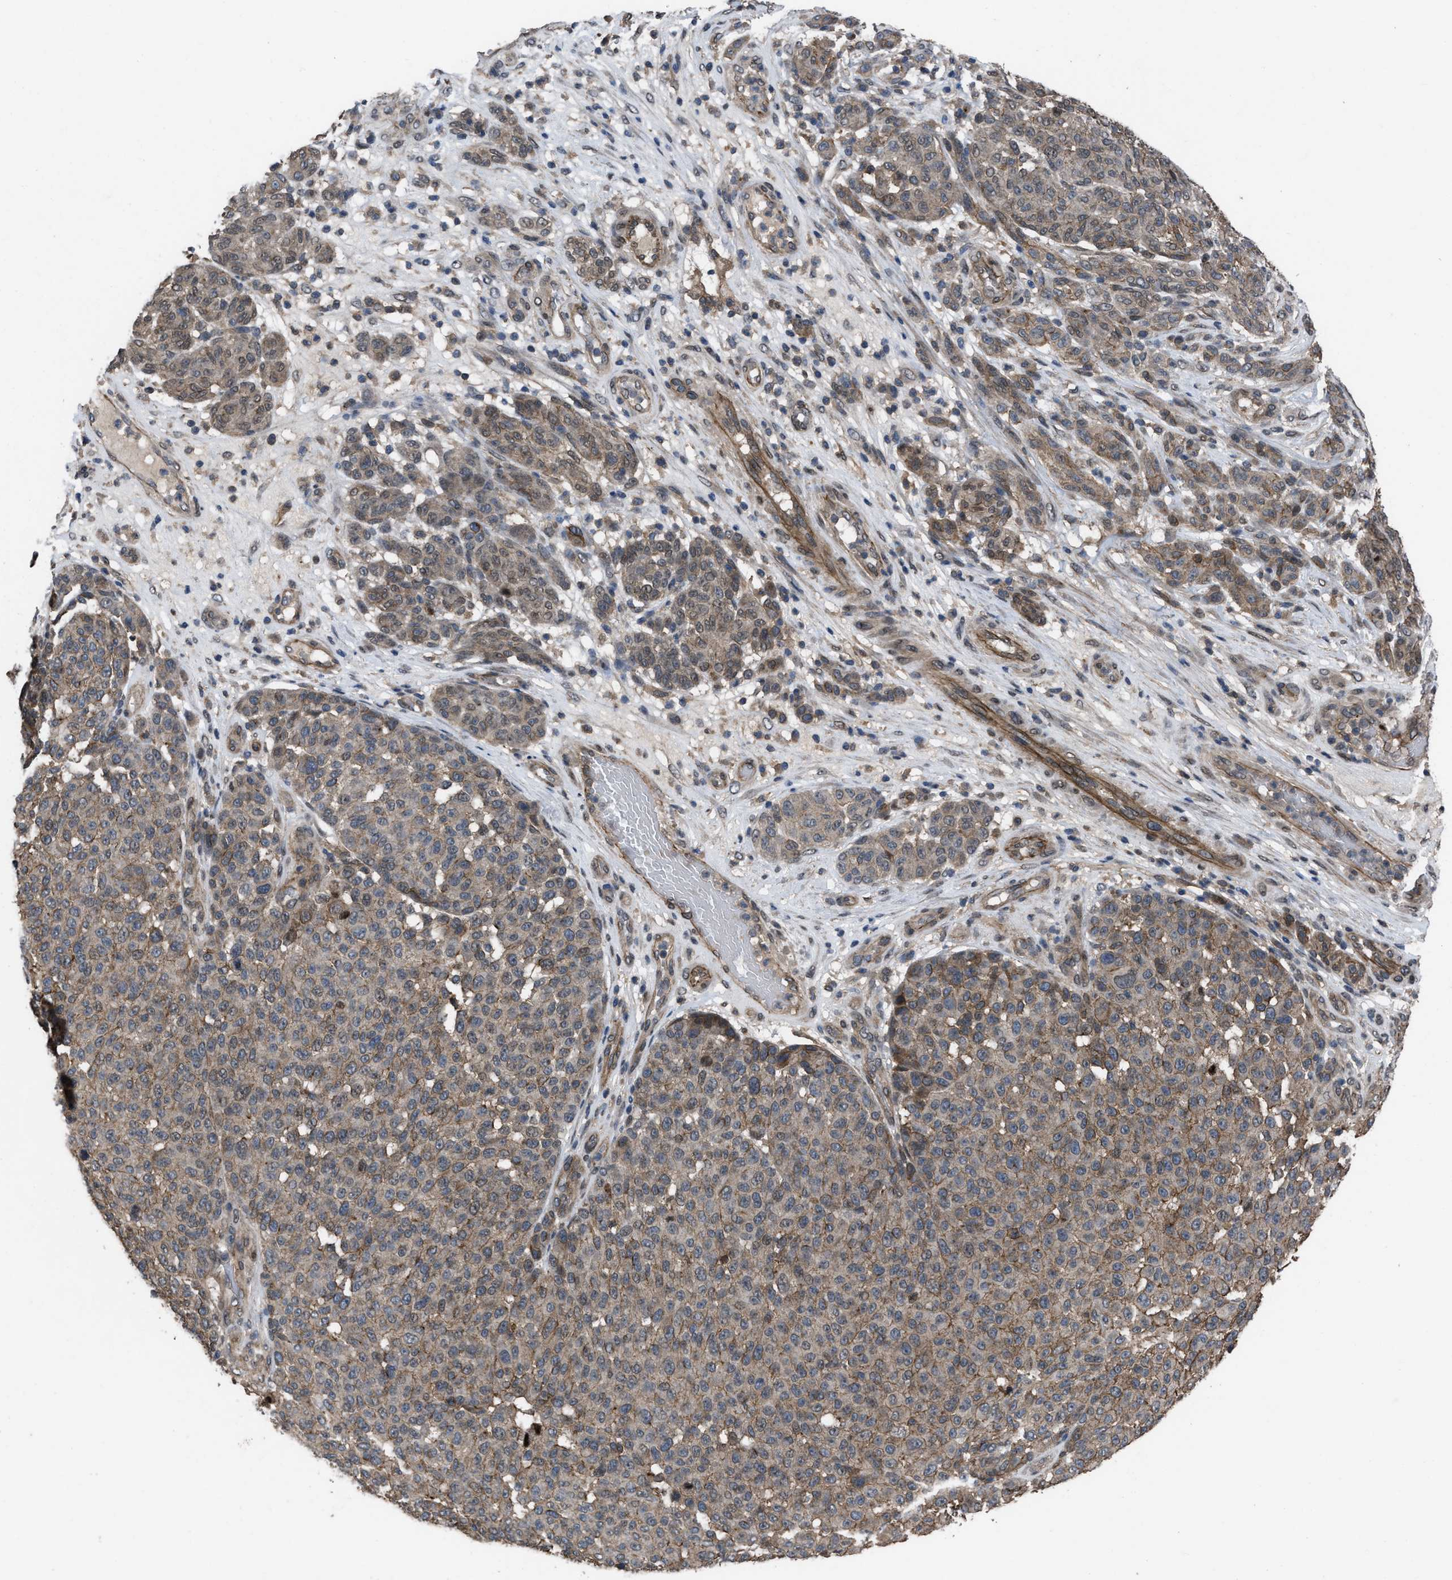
{"staining": {"intensity": "moderate", "quantity": ">75%", "location": "cytoplasmic/membranous"}, "tissue": "melanoma", "cell_type": "Tumor cells", "image_type": "cancer", "snomed": [{"axis": "morphology", "description": "Malignant melanoma, NOS"}, {"axis": "topography", "description": "Skin"}], "caption": "Human melanoma stained with a brown dye exhibits moderate cytoplasmic/membranous positive positivity in about >75% of tumor cells.", "gene": "UTRN", "patient": {"sex": "male", "age": 59}}